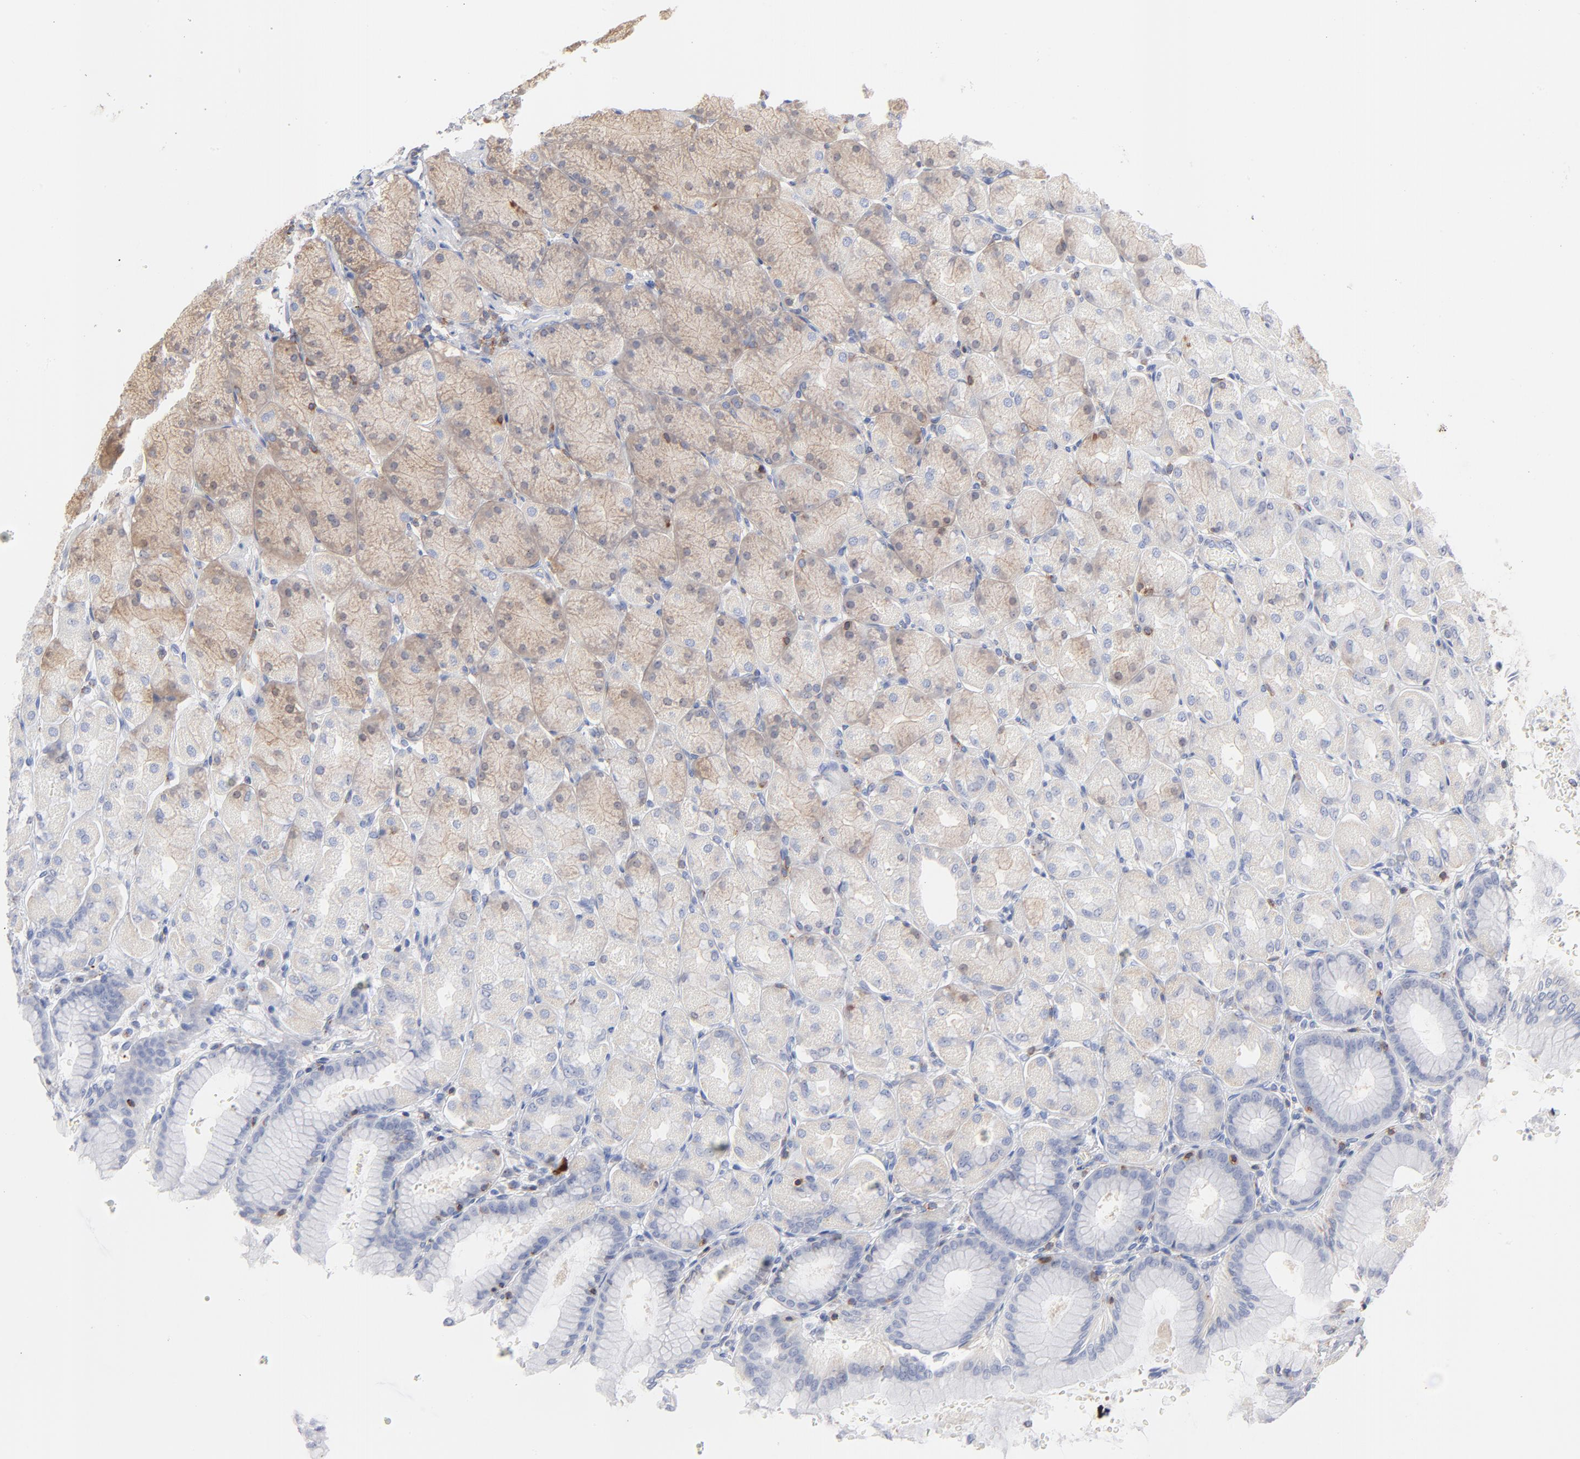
{"staining": {"intensity": "weak", "quantity": "25%-75%", "location": "cytoplasmic/membranous"}, "tissue": "stomach", "cell_type": "Glandular cells", "image_type": "normal", "snomed": [{"axis": "morphology", "description": "Normal tissue, NOS"}, {"axis": "topography", "description": "Stomach, upper"}], "caption": "The micrograph exhibits staining of benign stomach, revealing weak cytoplasmic/membranous protein staining (brown color) within glandular cells.", "gene": "SEPTIN11", "patient": {"sex": "female", "age": 56}}